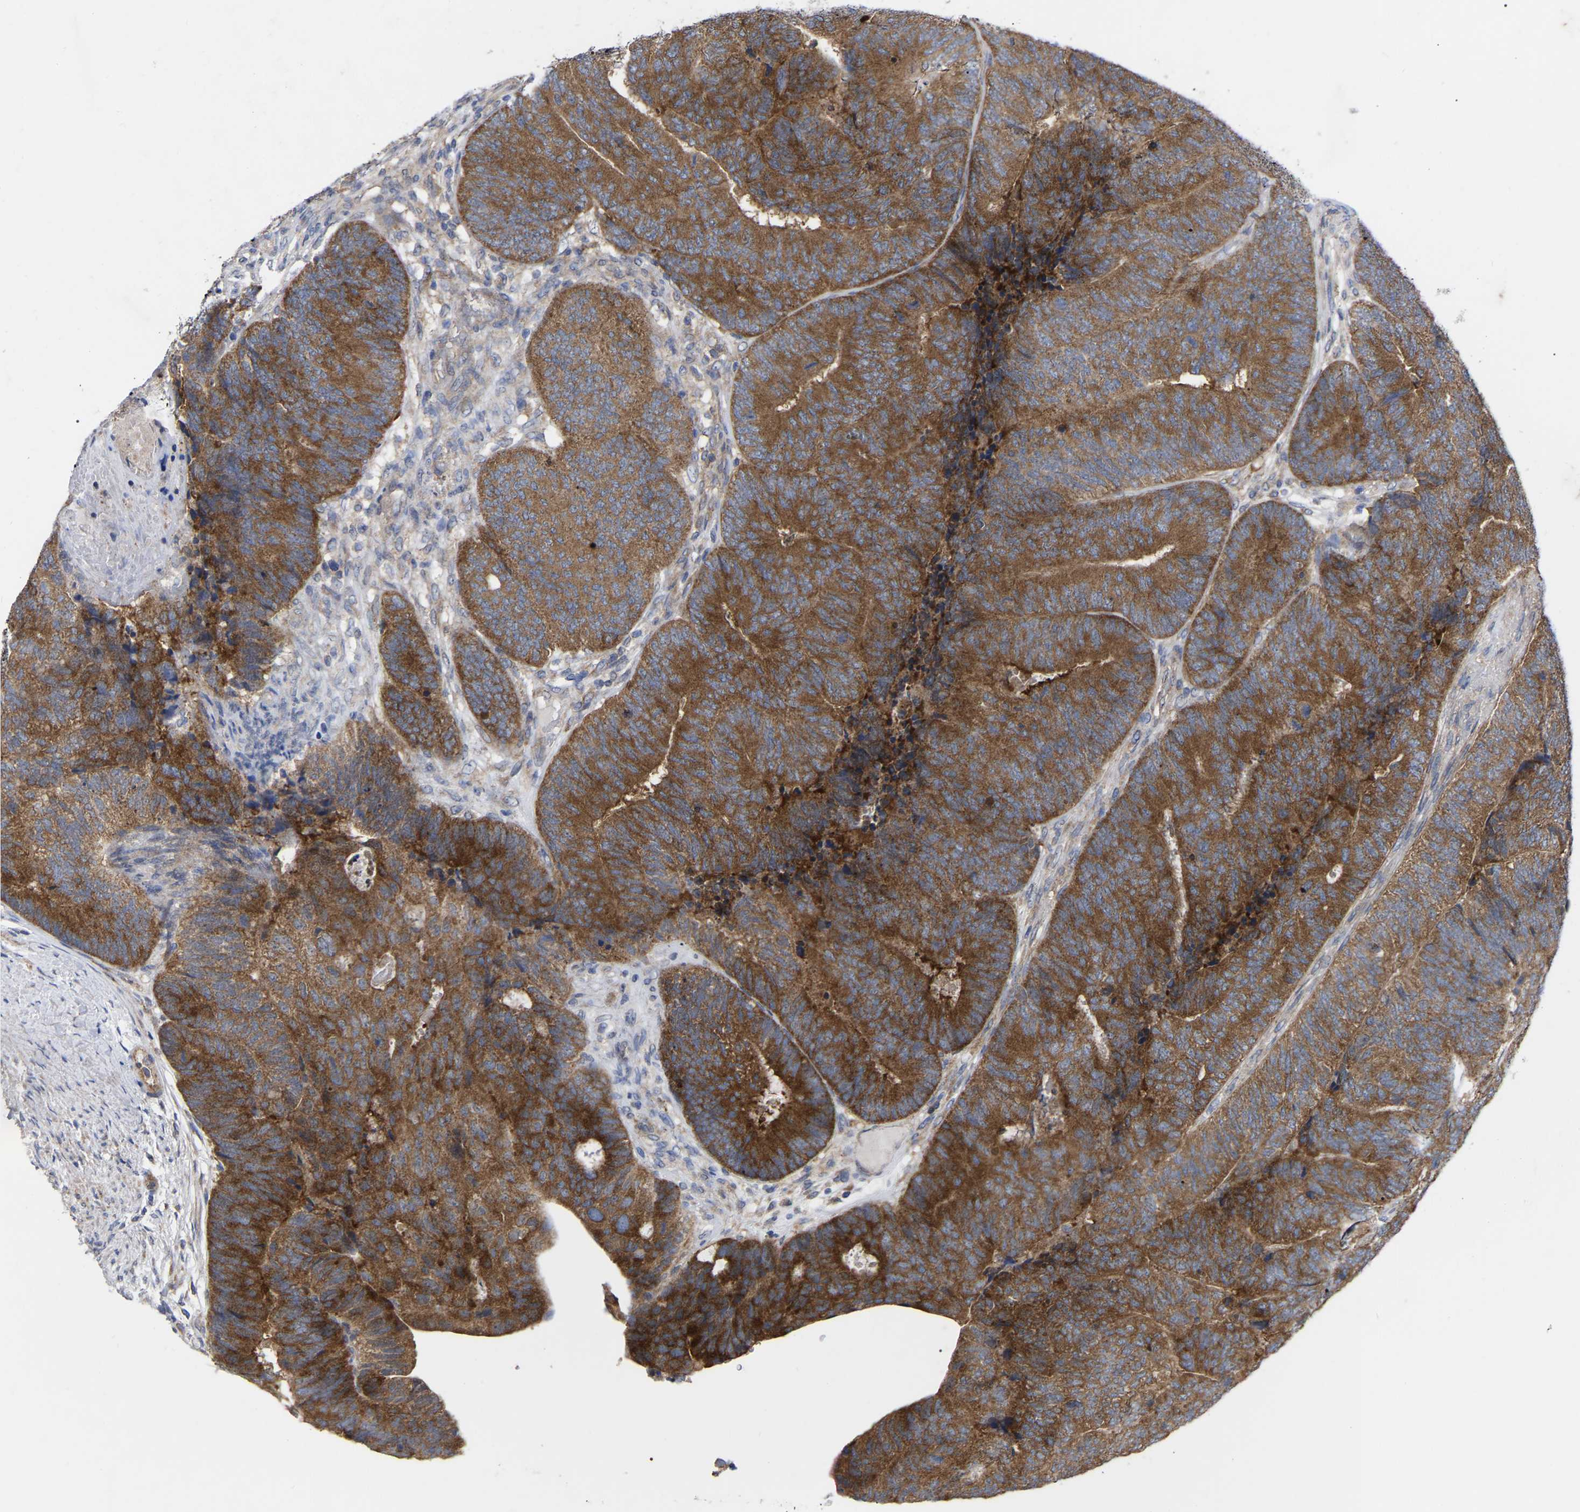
{"staining": {"intensity": "strong", "quantity": ">75%", "location": "cytoplasmic/membranous"}, "tissue": "colorectal cancer", "cell_type": "Tumor cells", "image_type": "cancer", "snomed": [{"axis": "morphology", "description": "Normal tissue, NOS"}, {"axis": "morphology", "description": "Adenocarcinoma, NOS"}, {"axis": "topography", "description": "Rectum"}], "caption": "DAB immunohistochemical staining of human colorectal cancer reveals strong cytoplasmic/membranous protein positivity in about >75% of tumor cells.", "gene": "TCP1", "patient": {"sex": "female", "age": 66}}